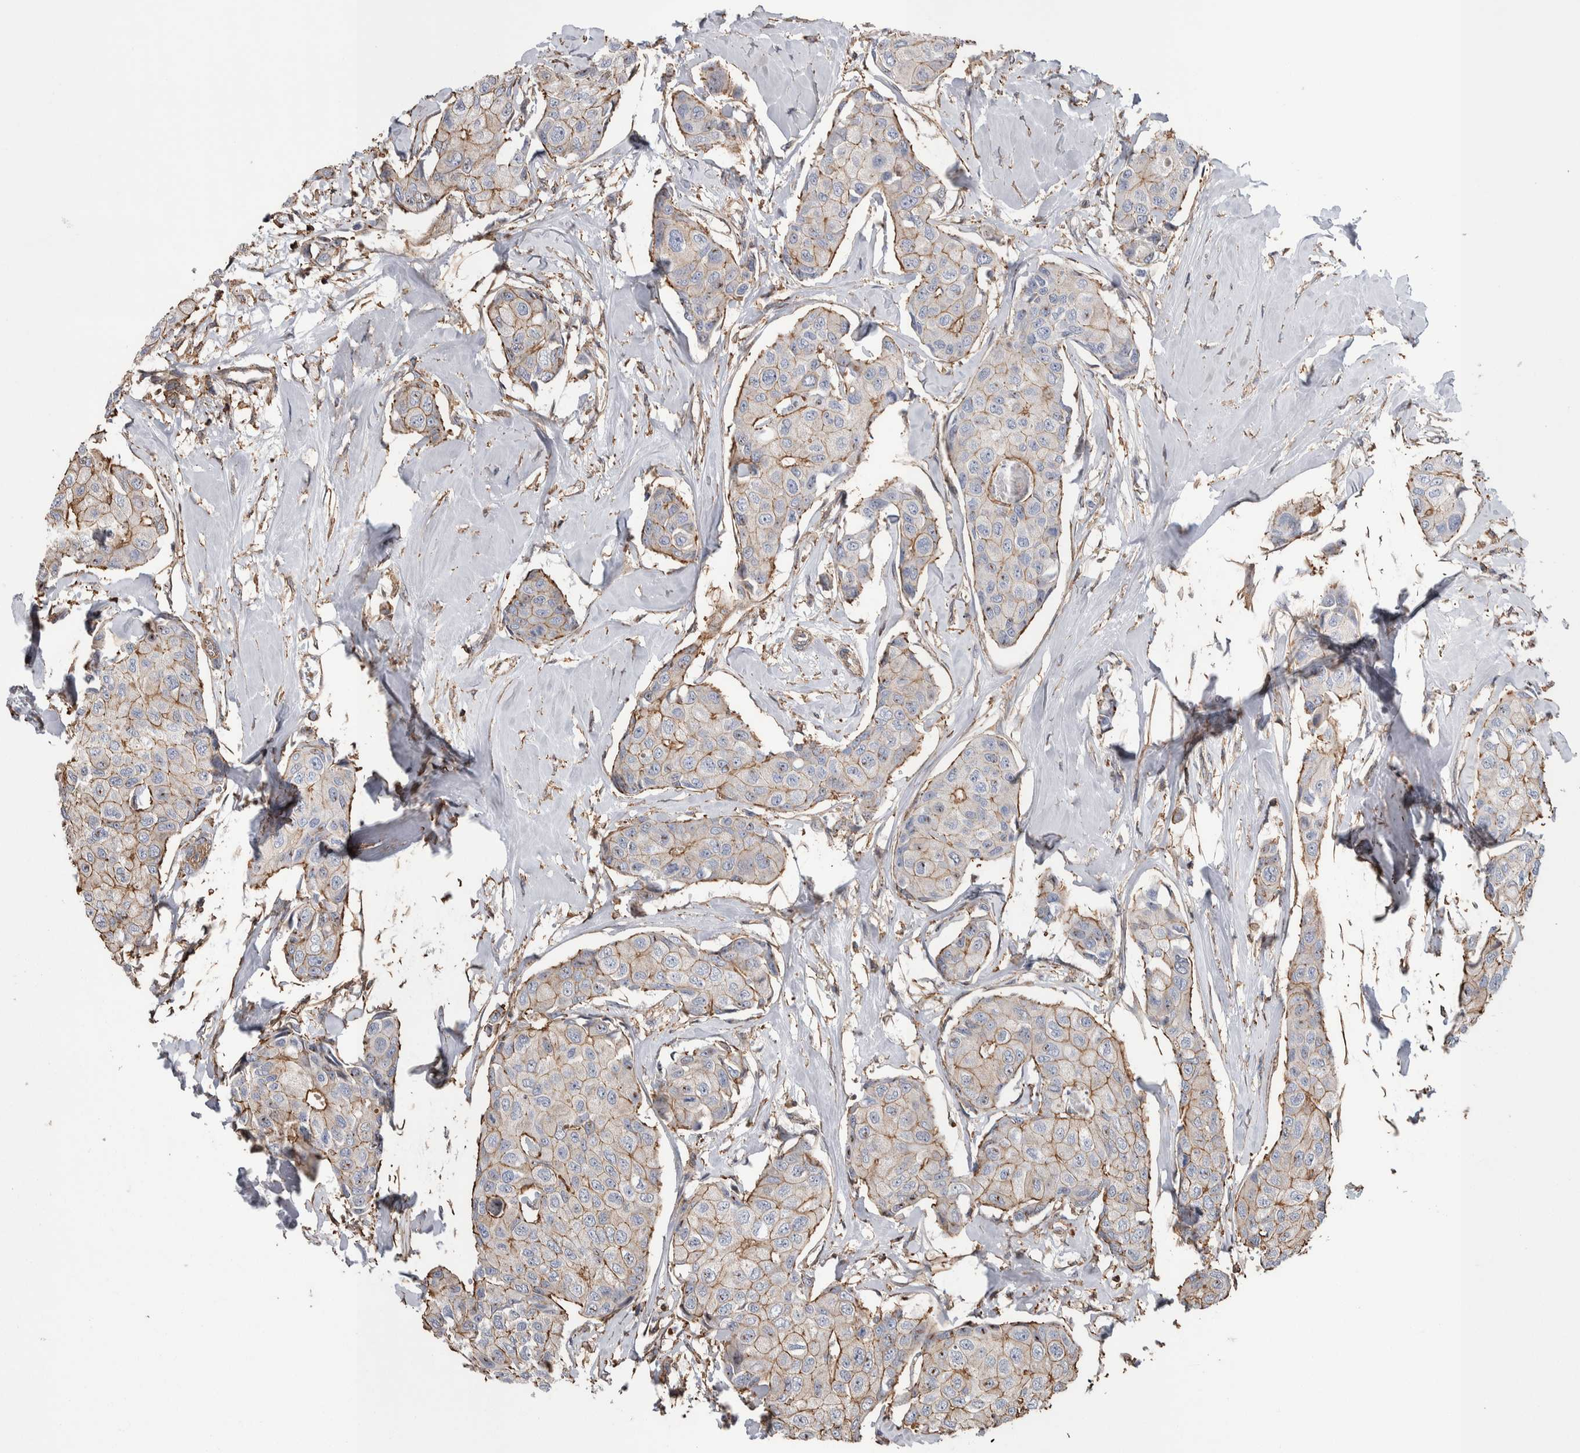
{"staining": {"intensity": "moderate", "quantity": "25%-75%", "location": "cytoplasmic/membranous"}, "tissue": "breast cancer", "cell_type": "Tumor cells", "image_type": "cancer", "snomed": [{"axis": "morphology", "description": "Duct carcinoma"}, {"axis": "topography", "description": "Breast"}], "caption": "Immunohistochemistry (IHC) of human breast cancer (invasive ductal carcinoma) displays medium levels of moderate cytoplasmic/membranous positivity in about 25%-75% of tumor cells.", "gene": "ENPP2", "patient": {"sex": "female", "age": 80}}